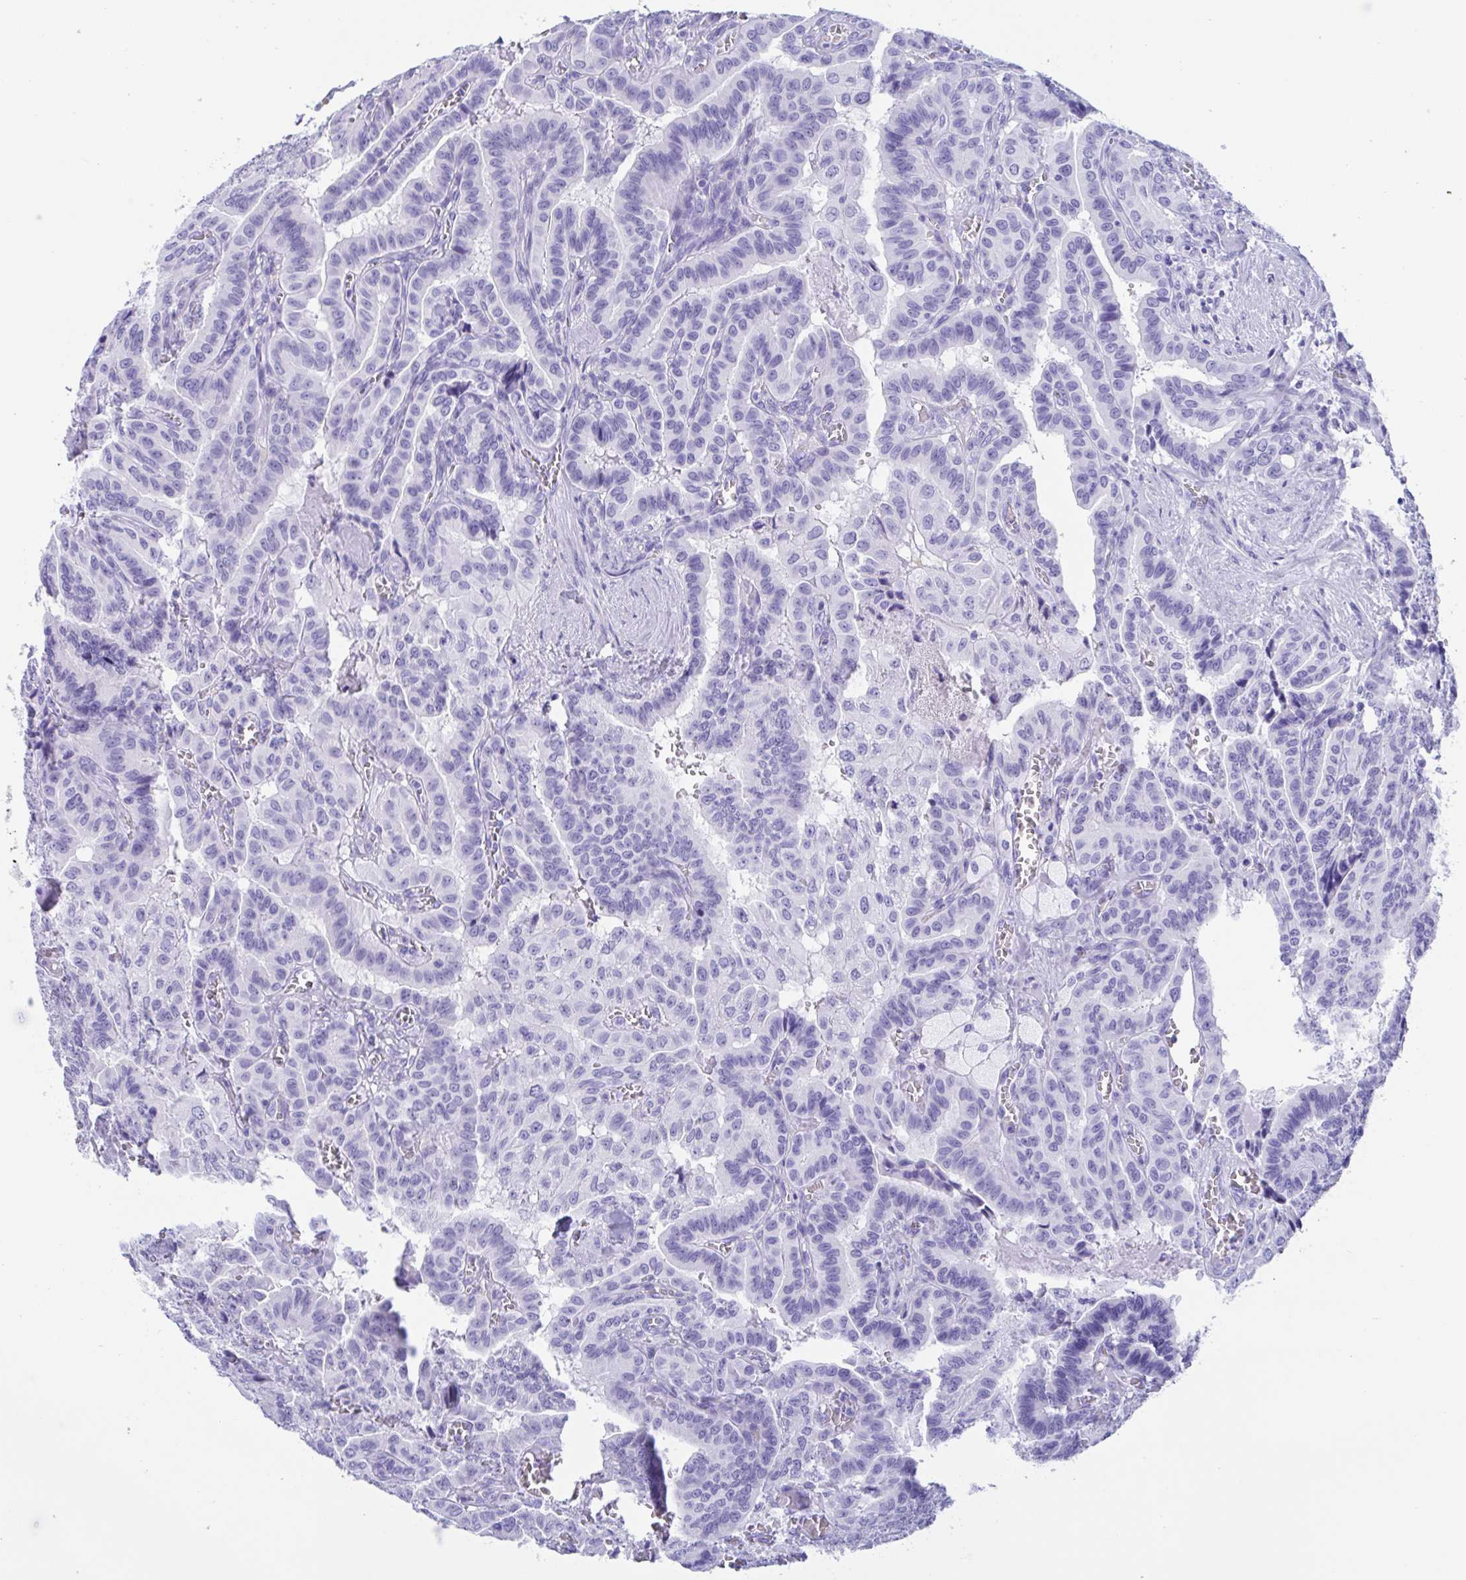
{"staining": {"intensity": "negative", "quantity": "none", "location": "none"}, "tissue": "thyroid cancer", "cell_type": "Tumor cells", "image_type": "cancer", "snomed": [{"axis": "morphology", "description": "Papillary adenocarcinoma, NOS"}, {"axis": "morphology", "description": "Papillary adenoma metastatic"}, {"axis": "topography", "description": "Thyroid gland"}], "caption": "The IHC photomicrograph has no significant positivity in tumor cells of papillary adenoma metastatic (thyroid) tissue. (Immunohistochemistry, brightfield microscopy, high magnification).", "gene": "ZNF850", "patient": {"sex": "male", "age": 87}}